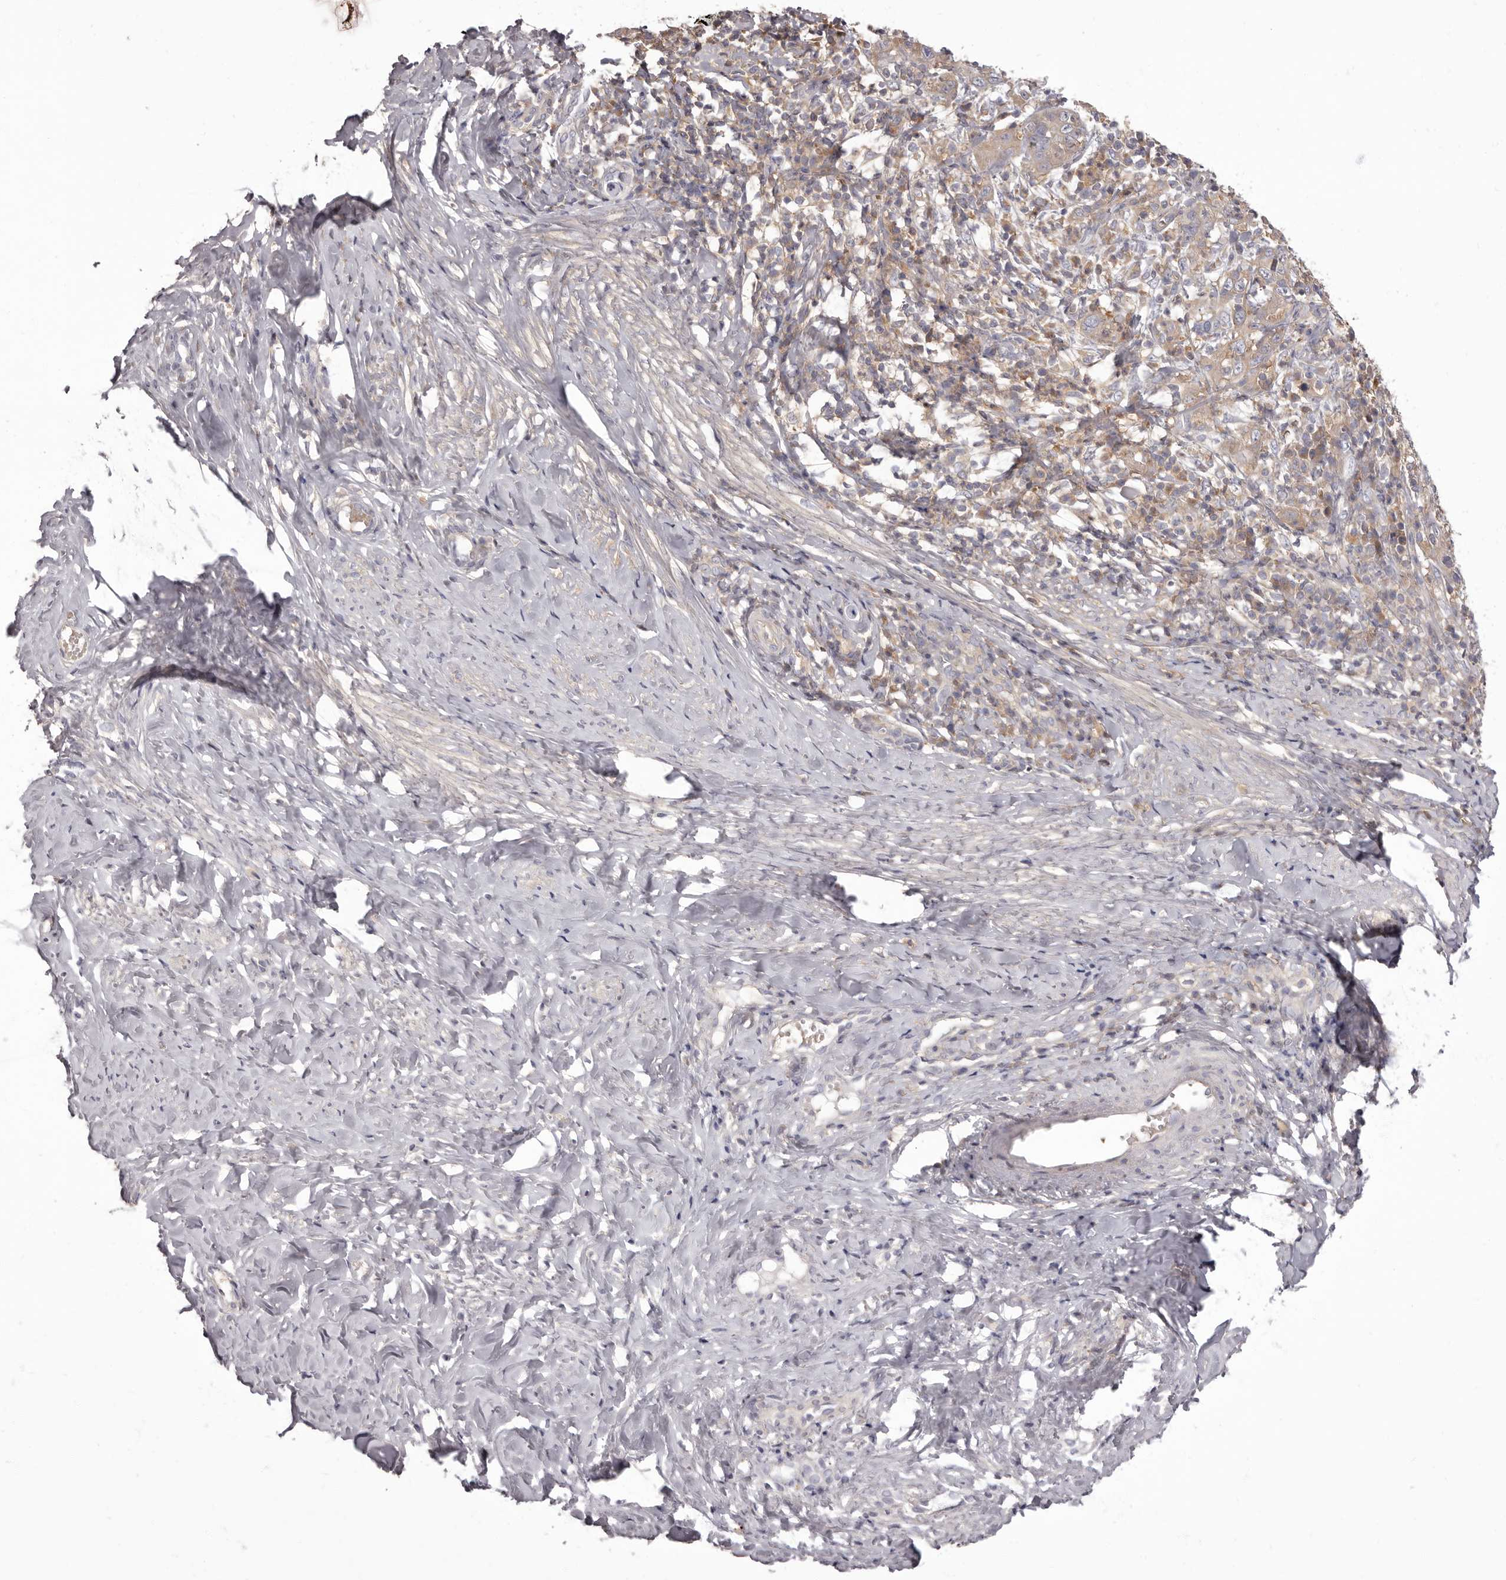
{"staining": {"intensity": "weak", "quantity": ">75%", "location": "cytoplasmic/membranous"}, "tissue": "cervical cancer", "cell_type": "Tumor cells", "image_type": "cancer", "snomed": [{"axis": "morphology", "description": "Squamous cell carcinoma, NOS"}, {"axis": "topography", "description": "Cervix"}], "caption": "DAB immunohistochemical staining of human cervical cancer (squamous cell carcinoma) reveals weak cytoplasmic/membranous protein positivity in about >75% of tumor cells. Nuclei are stained in blue.", "gene": "APEH", "patient": {"sex": "female", "age": 46}}